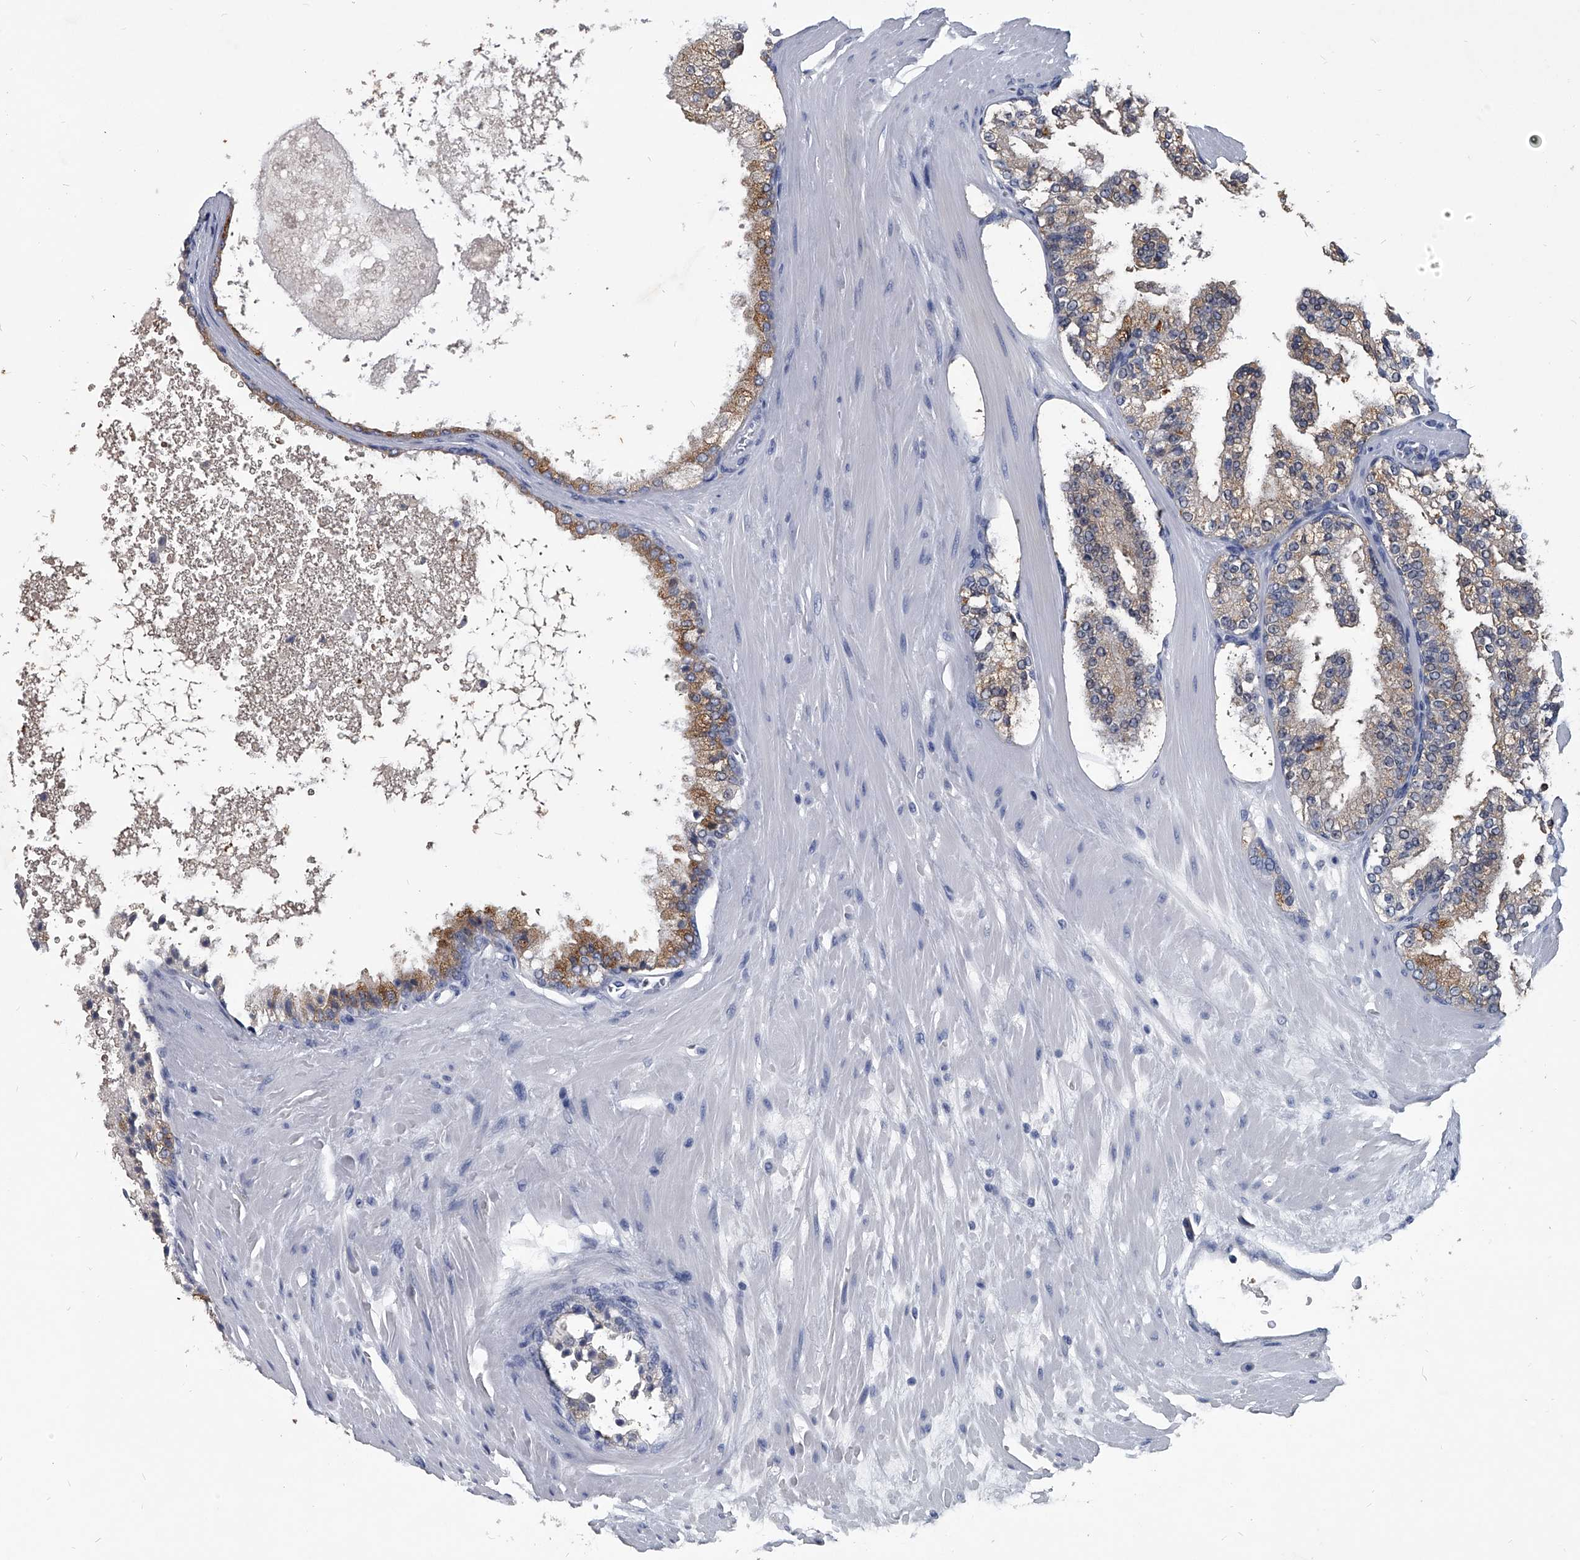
{"staining": {"intensity": "moderate", "quantity": ">75%", "location": "cytoplasmic/membranous"}, "tissue": "prostate cancer", "cell_type": "Tumor cells", "image_type": "cancer", "snomed": [{"axis": "morphology", "description": "Adenocarcinoma, High grade"}, {"axis": "topography", "description": "Prostate"}], "caption": "Moderate cytoplasmic/membranous protein expression is present in about >75% of tumor cells in adenocarcinoma (high-grade) (prostate). (Stains: DAB (3,3'-diaminobenzidine) in brown, nuclei in blue, Microscopy: brightfield microscopy at high magnification).", "gene": "BCAS1", "patient": {"sex": "male", "age": 65}}